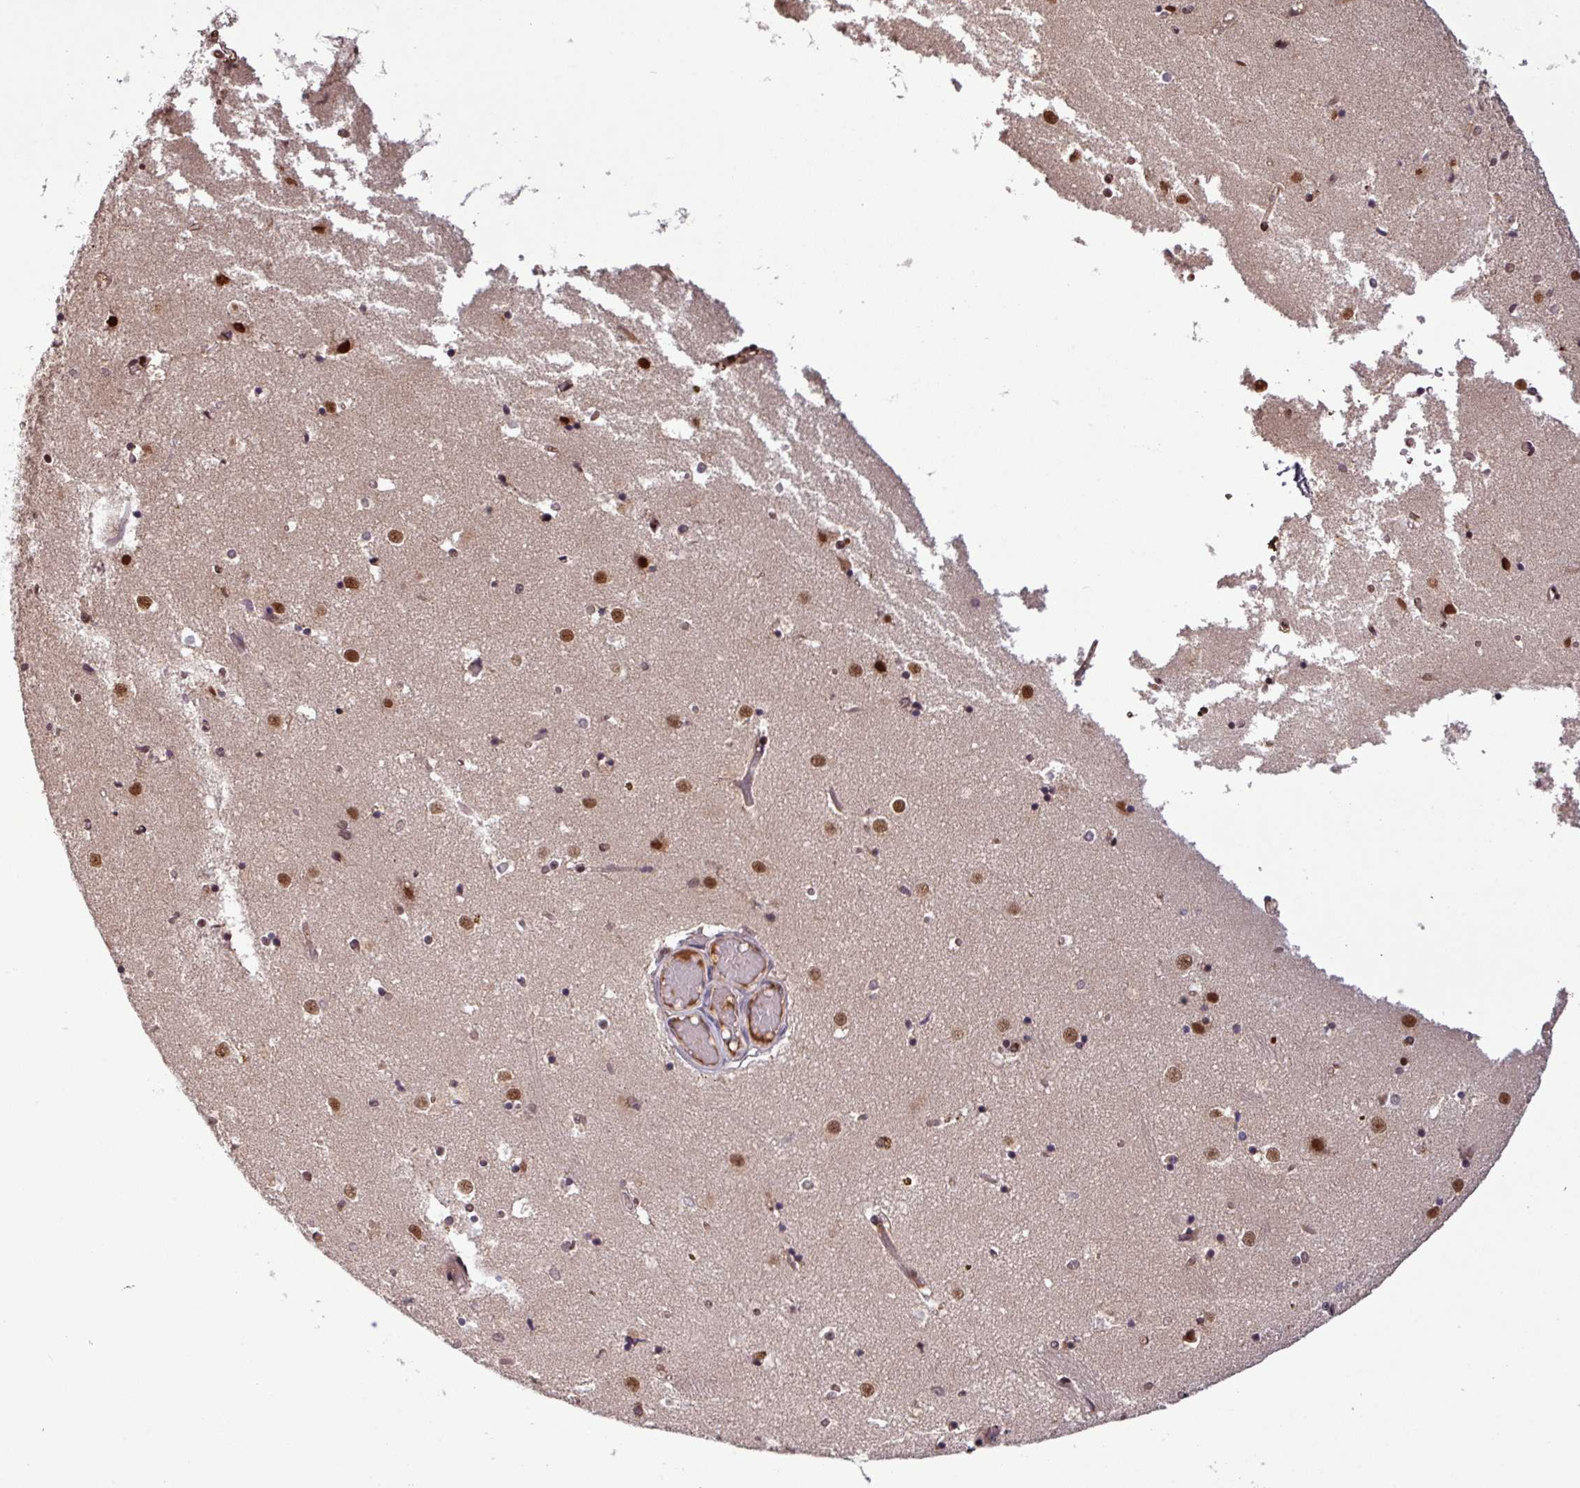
{"staining": {"intensity": "moderate", "quantity": "<25%", "location": "nuclear"}, "tissue": "caudate", "cell_type": "Glial cells", "image_type": "normal", "snomed": [{"axis": "morphology", "description": "Normal tissue, NOS"}, {"axis": "topography", "description": "Lateral ventricle wall"}], "caption": "Immunohistochemistry (DAB (3,3'-diaminobenzidine)) staining of normal human caudate displays moderate nuclear protein positivity in approximately <25% of glial cells.", "gene": "NOB1", "patient": {"sex": "female", "age": 52}}